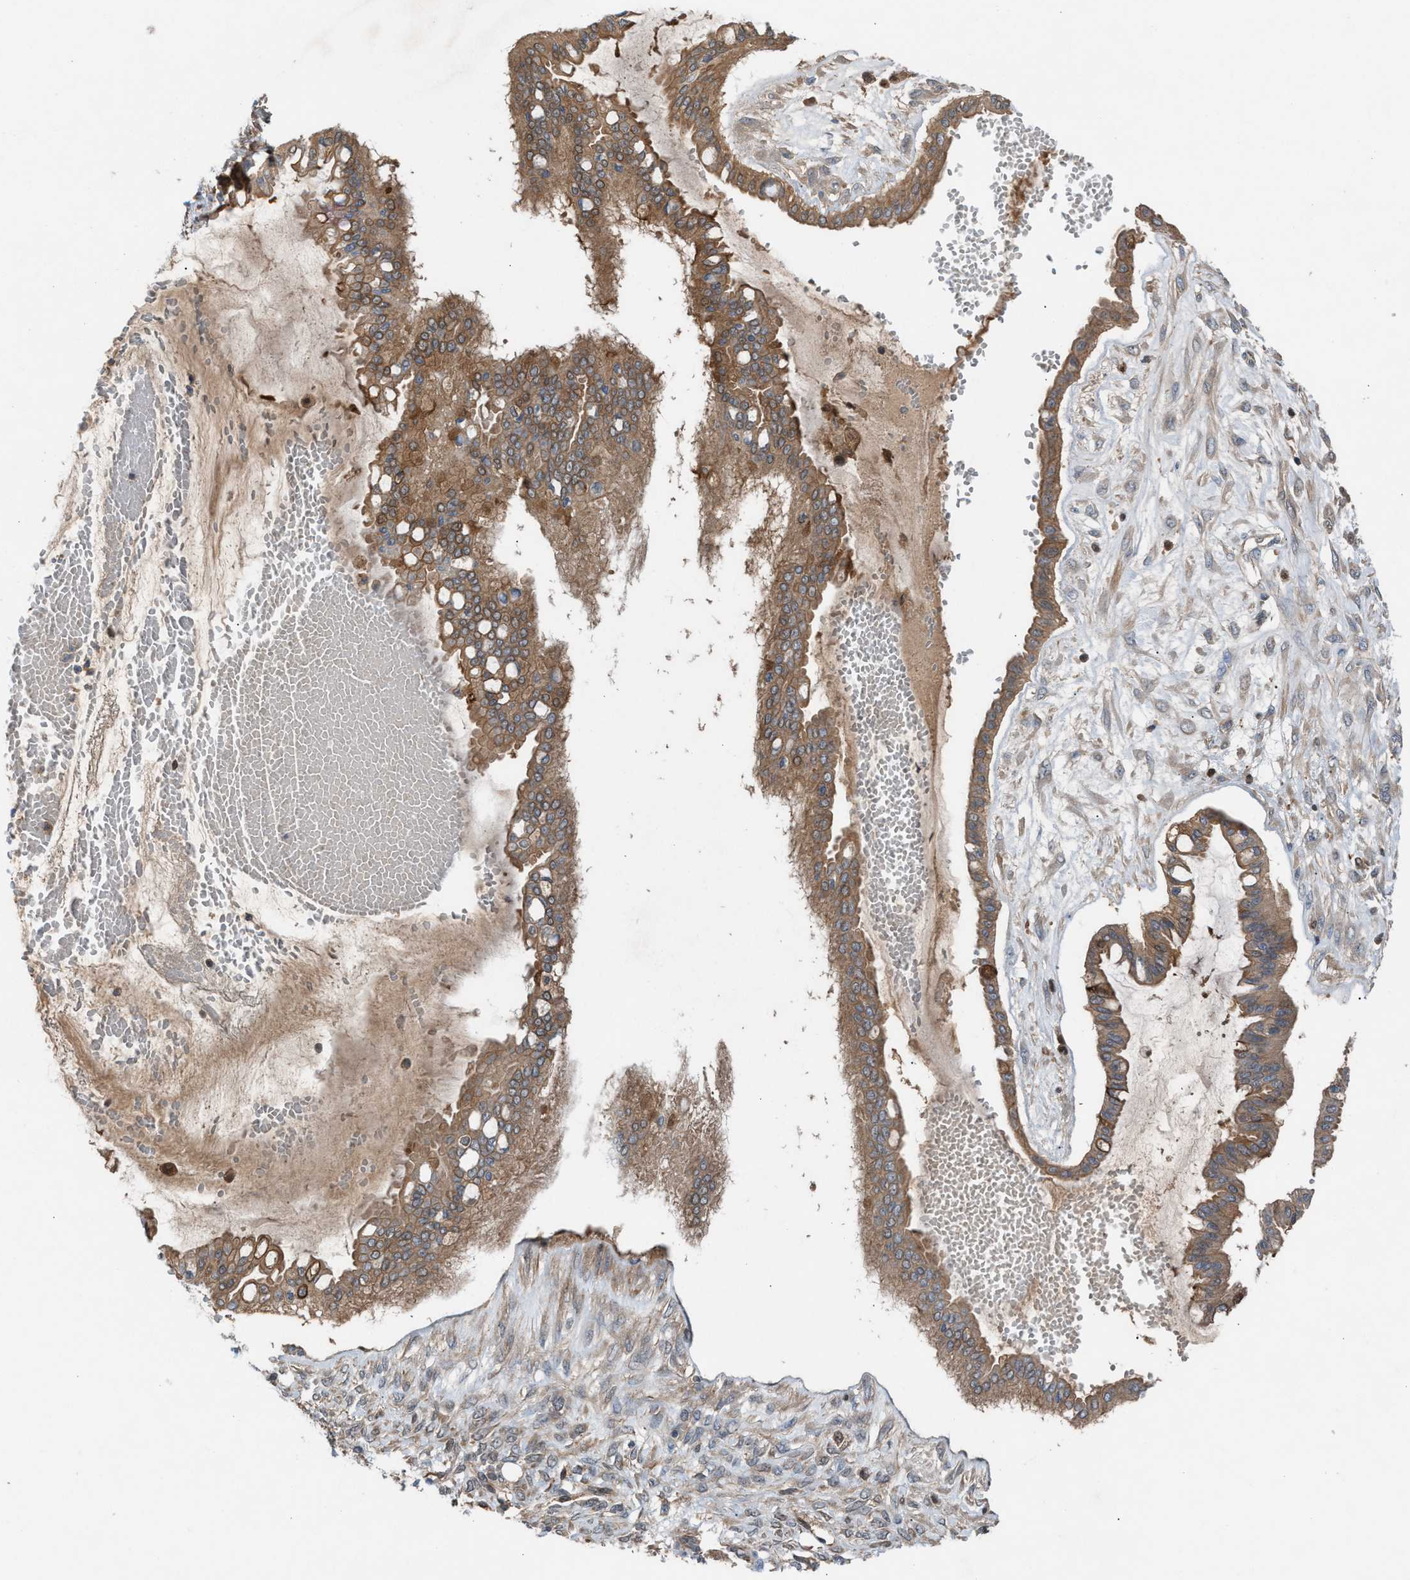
{"staining": {"intensity": "moderate", "quantity": ">75%", "location": "cytoplasmic/membranous"}, "tissue": "ovarian cancer", "cell_type": "Tumor cells", "image_type": "cancer", "snomed": [{"axis": "morphology", "description": "Cystadenocarcinoma, mucinous, NOS"}, {"axis": "topography", "description": "Ovary"}], "caption": "This image demonstrates ovarian mucinous cystadenocarcinoma stained with immunohistochemistry to label a protein in brown. The cytoplasmic/membranous of tumor cells show moderate positivity for the protein. Nuclei are counter-stained blue.", "gene": "TPK1", "patient": {"sex": "female", "age": 73}}